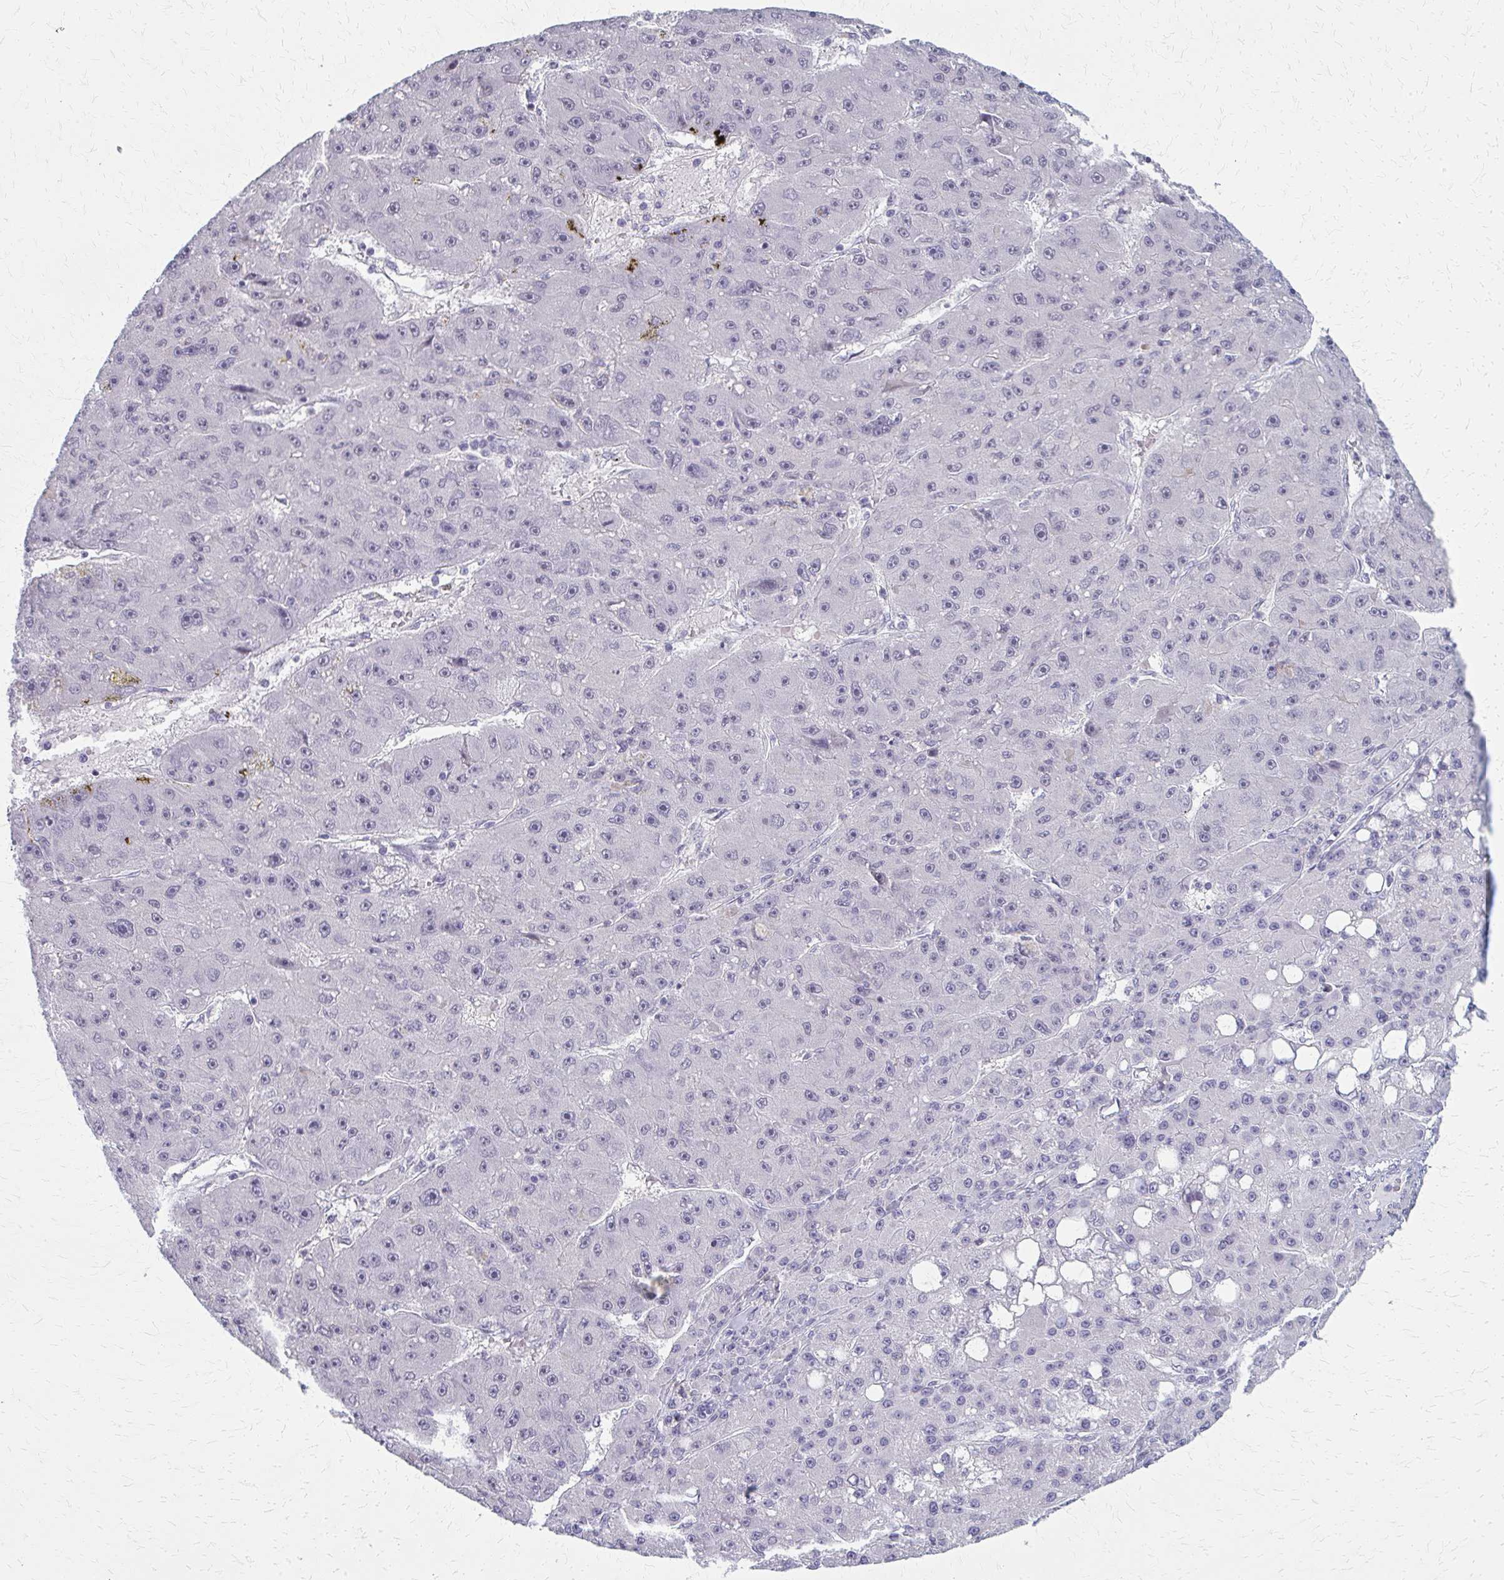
{"staining": {"intensity": "negative", "quantity": "none", "location": "none"}, "tissue": "liver cancer", "cell_type": "Tumor cells", "image_type": "cancer", "snomed": [{"axis": "morphology", "description": "Carcinoma, Hepatocellular, NOS"}, {"axis": "topography", "description": "Liver"}], "caption": "The photomicrograph reveals no significant positivity in tumor cells of hepatocellular carcinoma (liver).", "gene": "CASQ2", "patient": {"sex": "male", "age": 67}}